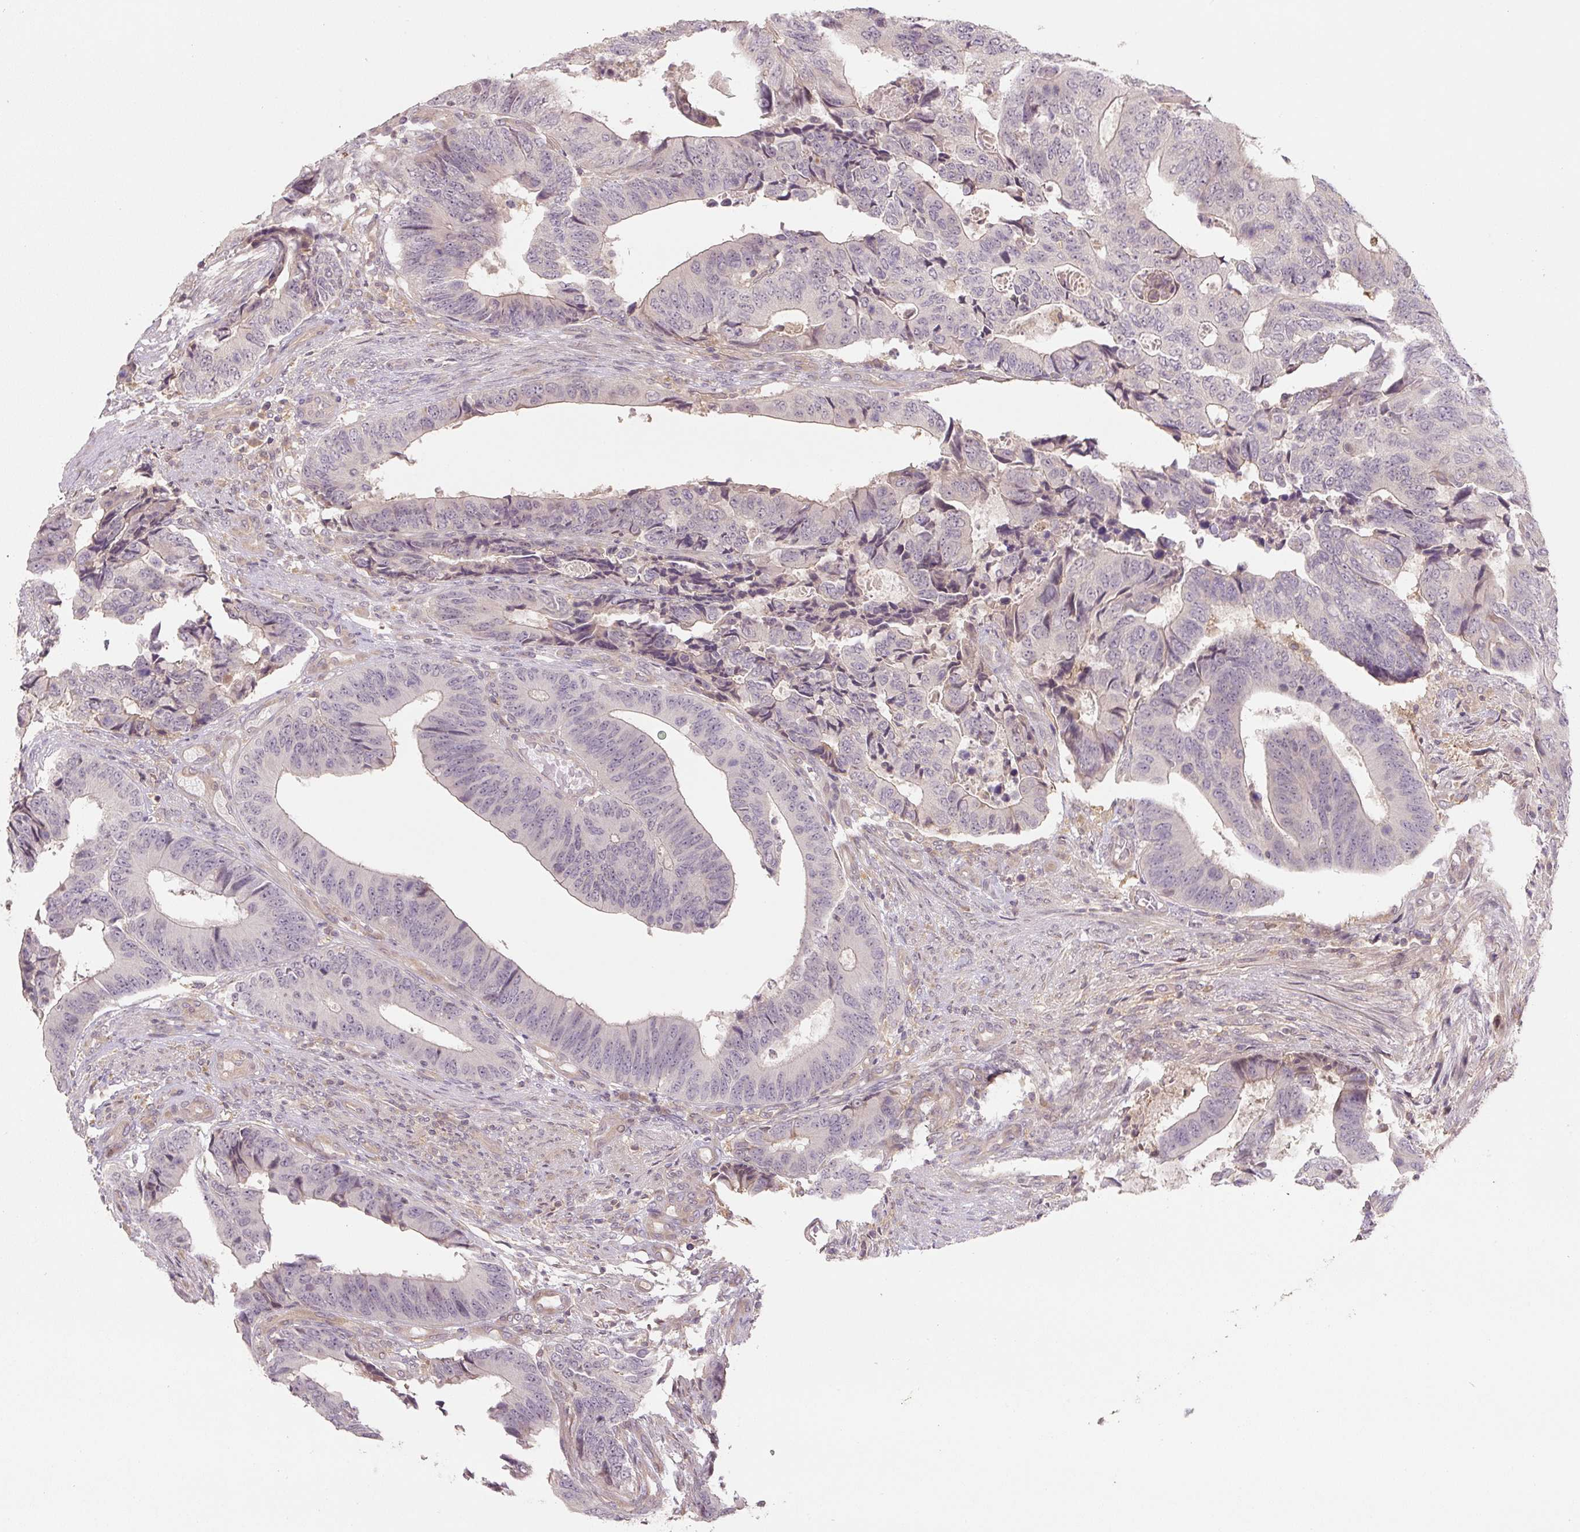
{"staining": {"intensity": "weak", "quantity": "<25%", "location": "cytoplasmic/membranous"}, "tissue": "colorectal cancer", "cell_type": "Tumor cells", "image_type": "cancer", "snomed": [{"axis": "morphology", "description": "Adenocarcinoma, NOS"}, {"axis": "topography", "description": "Colon"}], "caption": "Immunohistochemical staining of human colorectal cancer reveals no significant expression in tumor cells.", "gene": "C2orf73", "patient": {"sex": "male", "age": 87}}